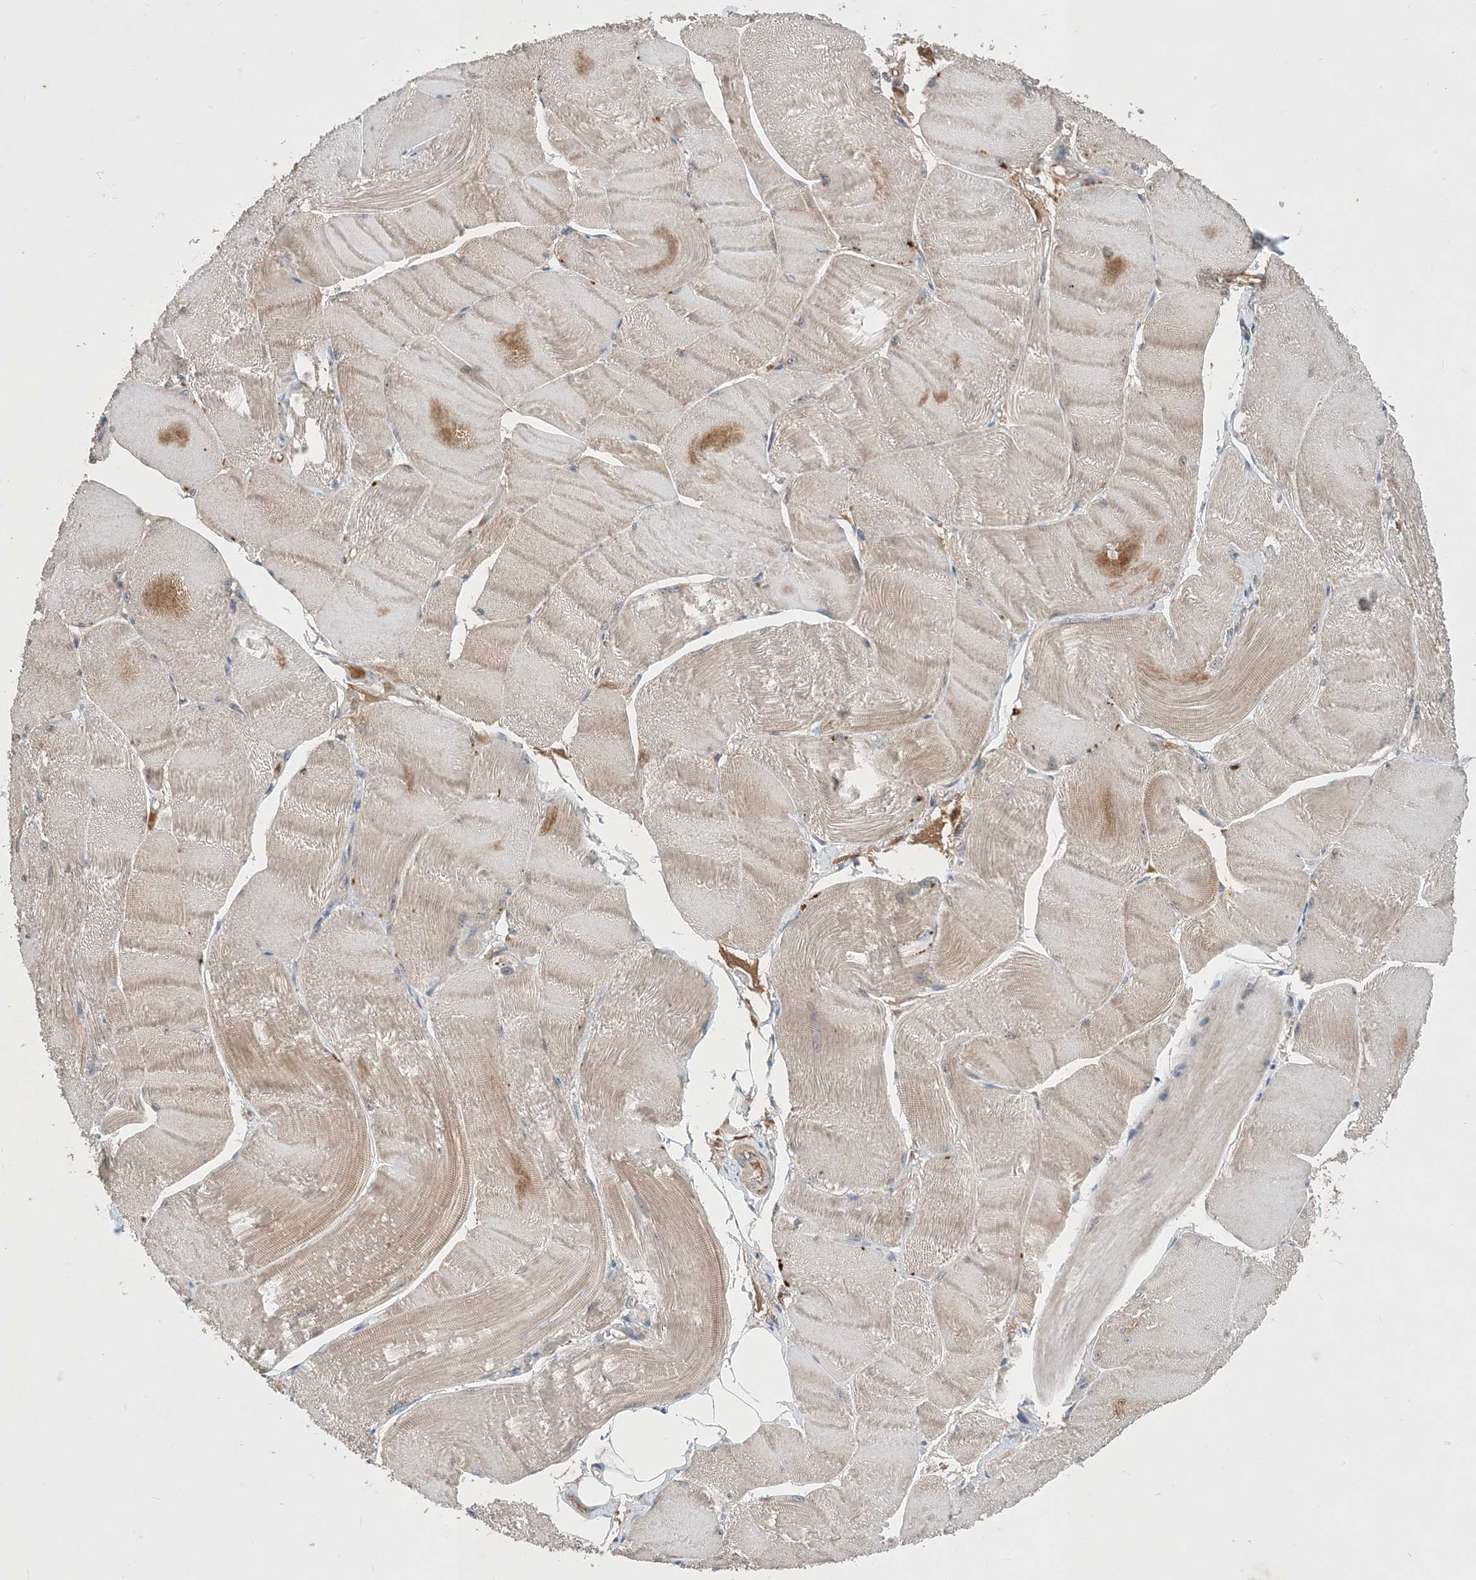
{"staining": {"intensity": "moderate", "quantity": ">75%", "location": "cytoplasmic/membranous"}, "tissue": "skeletal muscle", "cell_type": "Myocytes", "image_type": "normal", "snomed": [{"axis": "morphology", "description": "Normal tissue, NOS"}, {"axis": "morphology", "description": "Basal cell carcinoma"}, {"axis": "topography", "description": "Skeletal muscle"}], "caption": "DAB immunohistochemical staining of normal human skeletal muscle displays moderate cytoplasmic/membranous protein expression in approximately >75% of myocytes.", "gene": "STK19", "patient": {"sex": "female", "age": 64}}